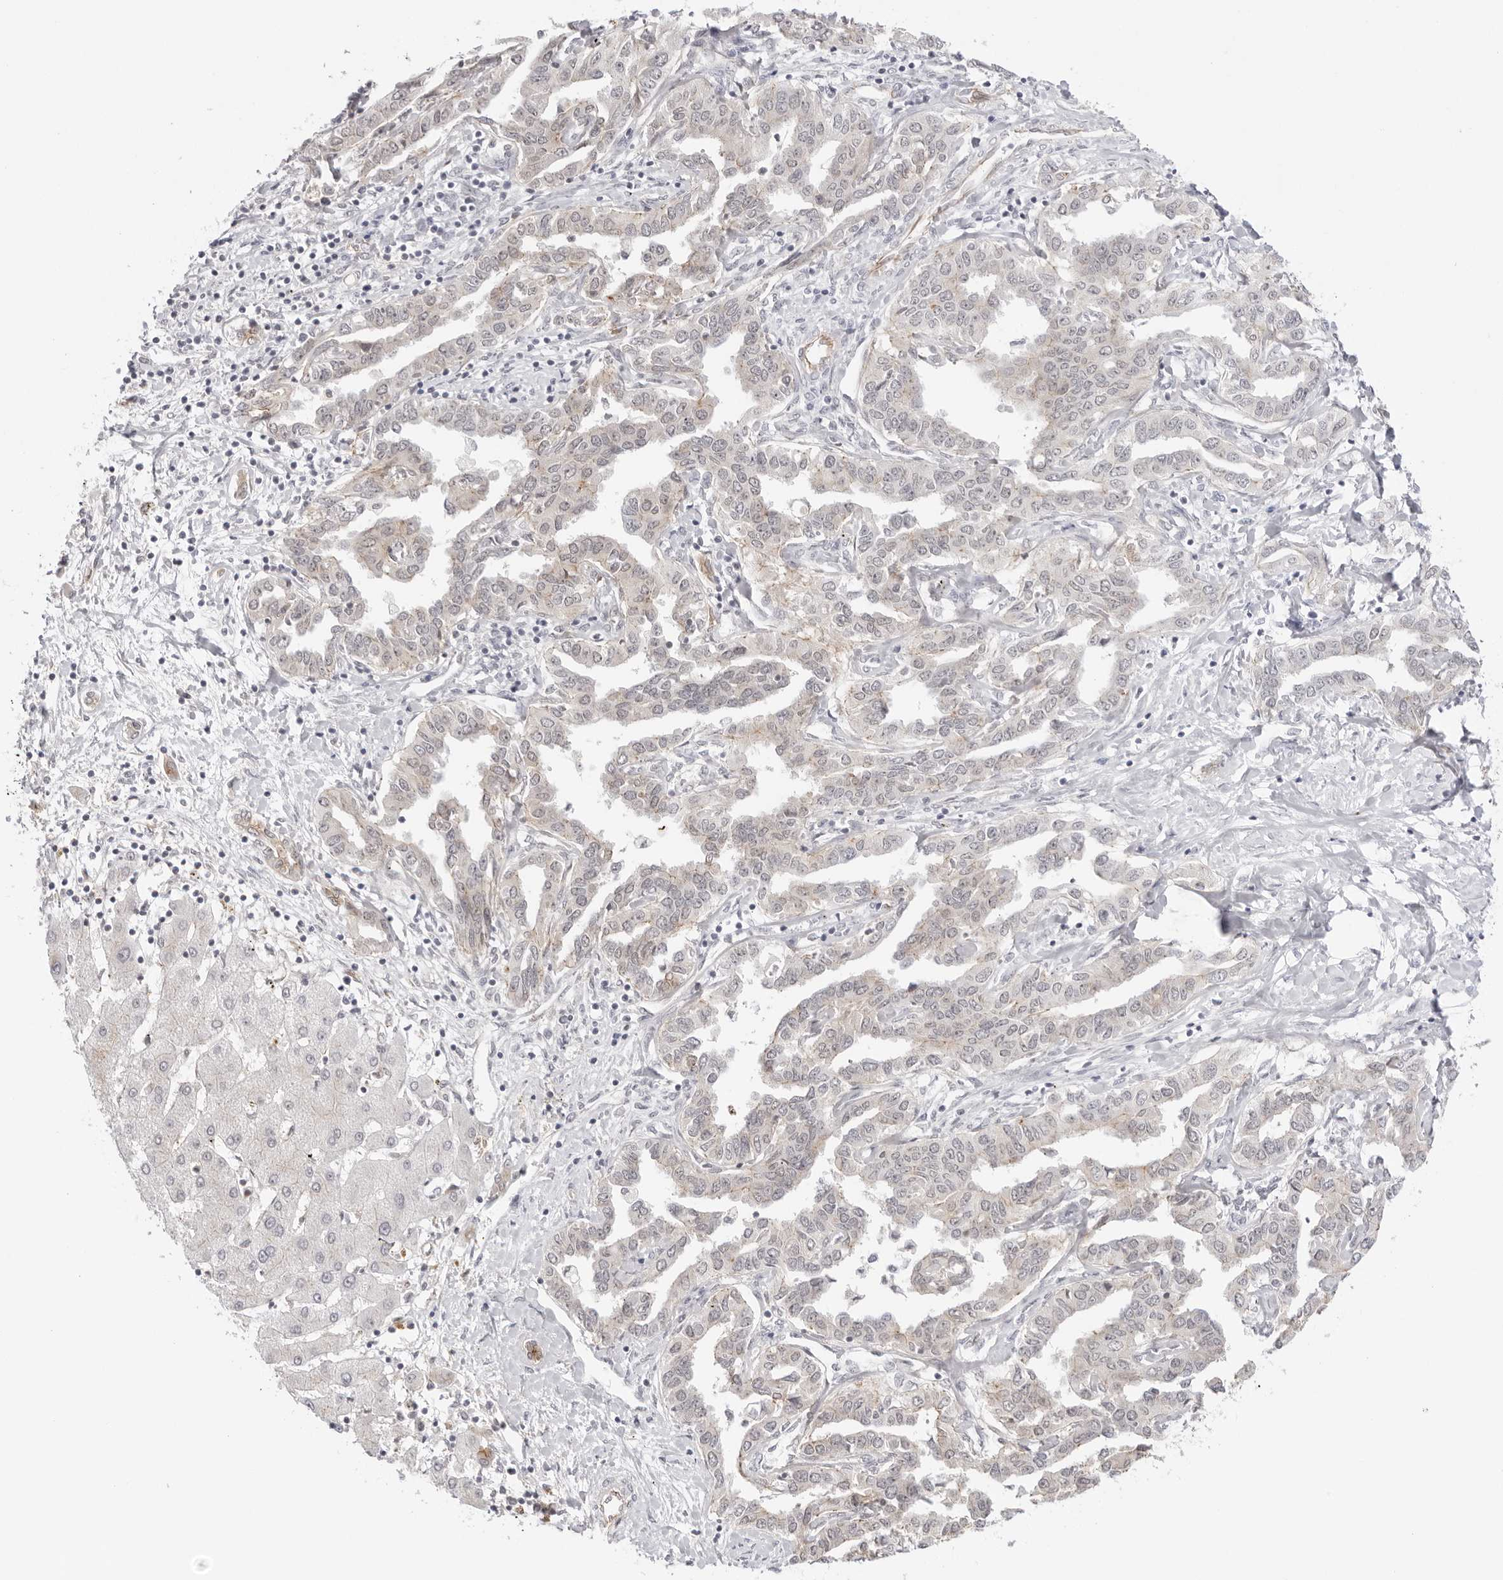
{"staining": {"intensity": "negative", "quantity": "none", "location": "none"}, "tissue": "liver cancer", "cell_type": "Tumor cells", "image_type": "cancer", "snomed": [{"axis": "morphology", "description": "Cholangiocarcinoma"}, {"axis": "topography", "description": "Liver"}], "caption": "Immunohistochemistry micrograph of cholangiocarcinoma (liver) stained for a protein (brown), which displays no staining in tumor cells. (IHC, brightfield microscopy, high magnification).", "gene": "TRAPPC3", "patient": {"sex": "male", "age": 59}}